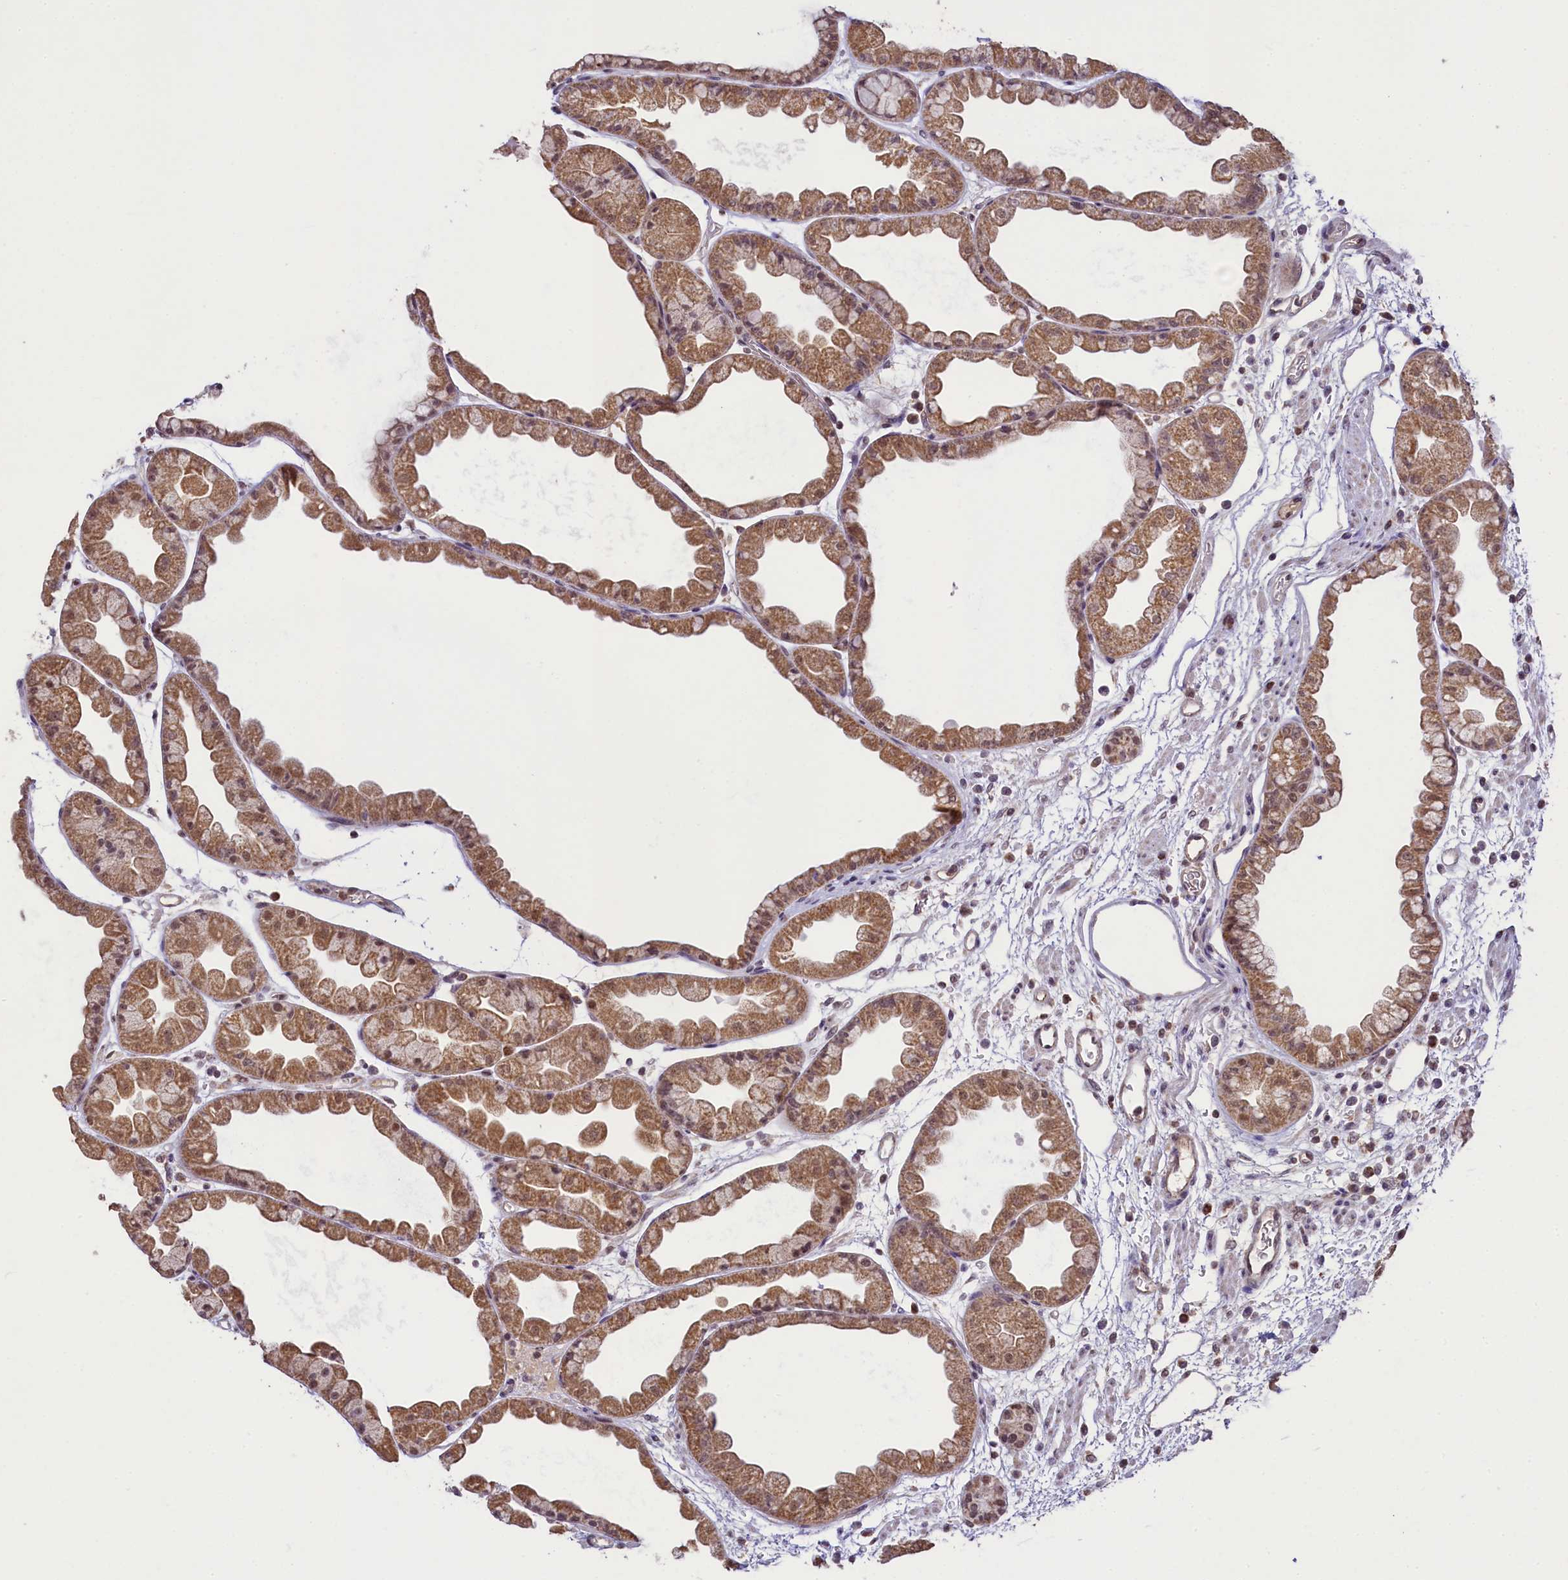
{"staining": {"intensity": "moderate", "quantity": ">75%", "location": "cytoplasmic/membranous,nuclear"}, "tissue": "stomach", "cell_type": "Glandular cells", "image_type": "normal", "snomed": [{"axis": "morphology", "description": "Normal tissue, NOS"}, {"axis": "topography", "description": "Stomach, upper"}], "caption": "The immunohistochemical stain shows moderate cytoplasmic/membranous,nuclear staining in glandular cells of normal stomach.", "gene": "PAF1", "patient": {"sex": "male", "age": 47}}